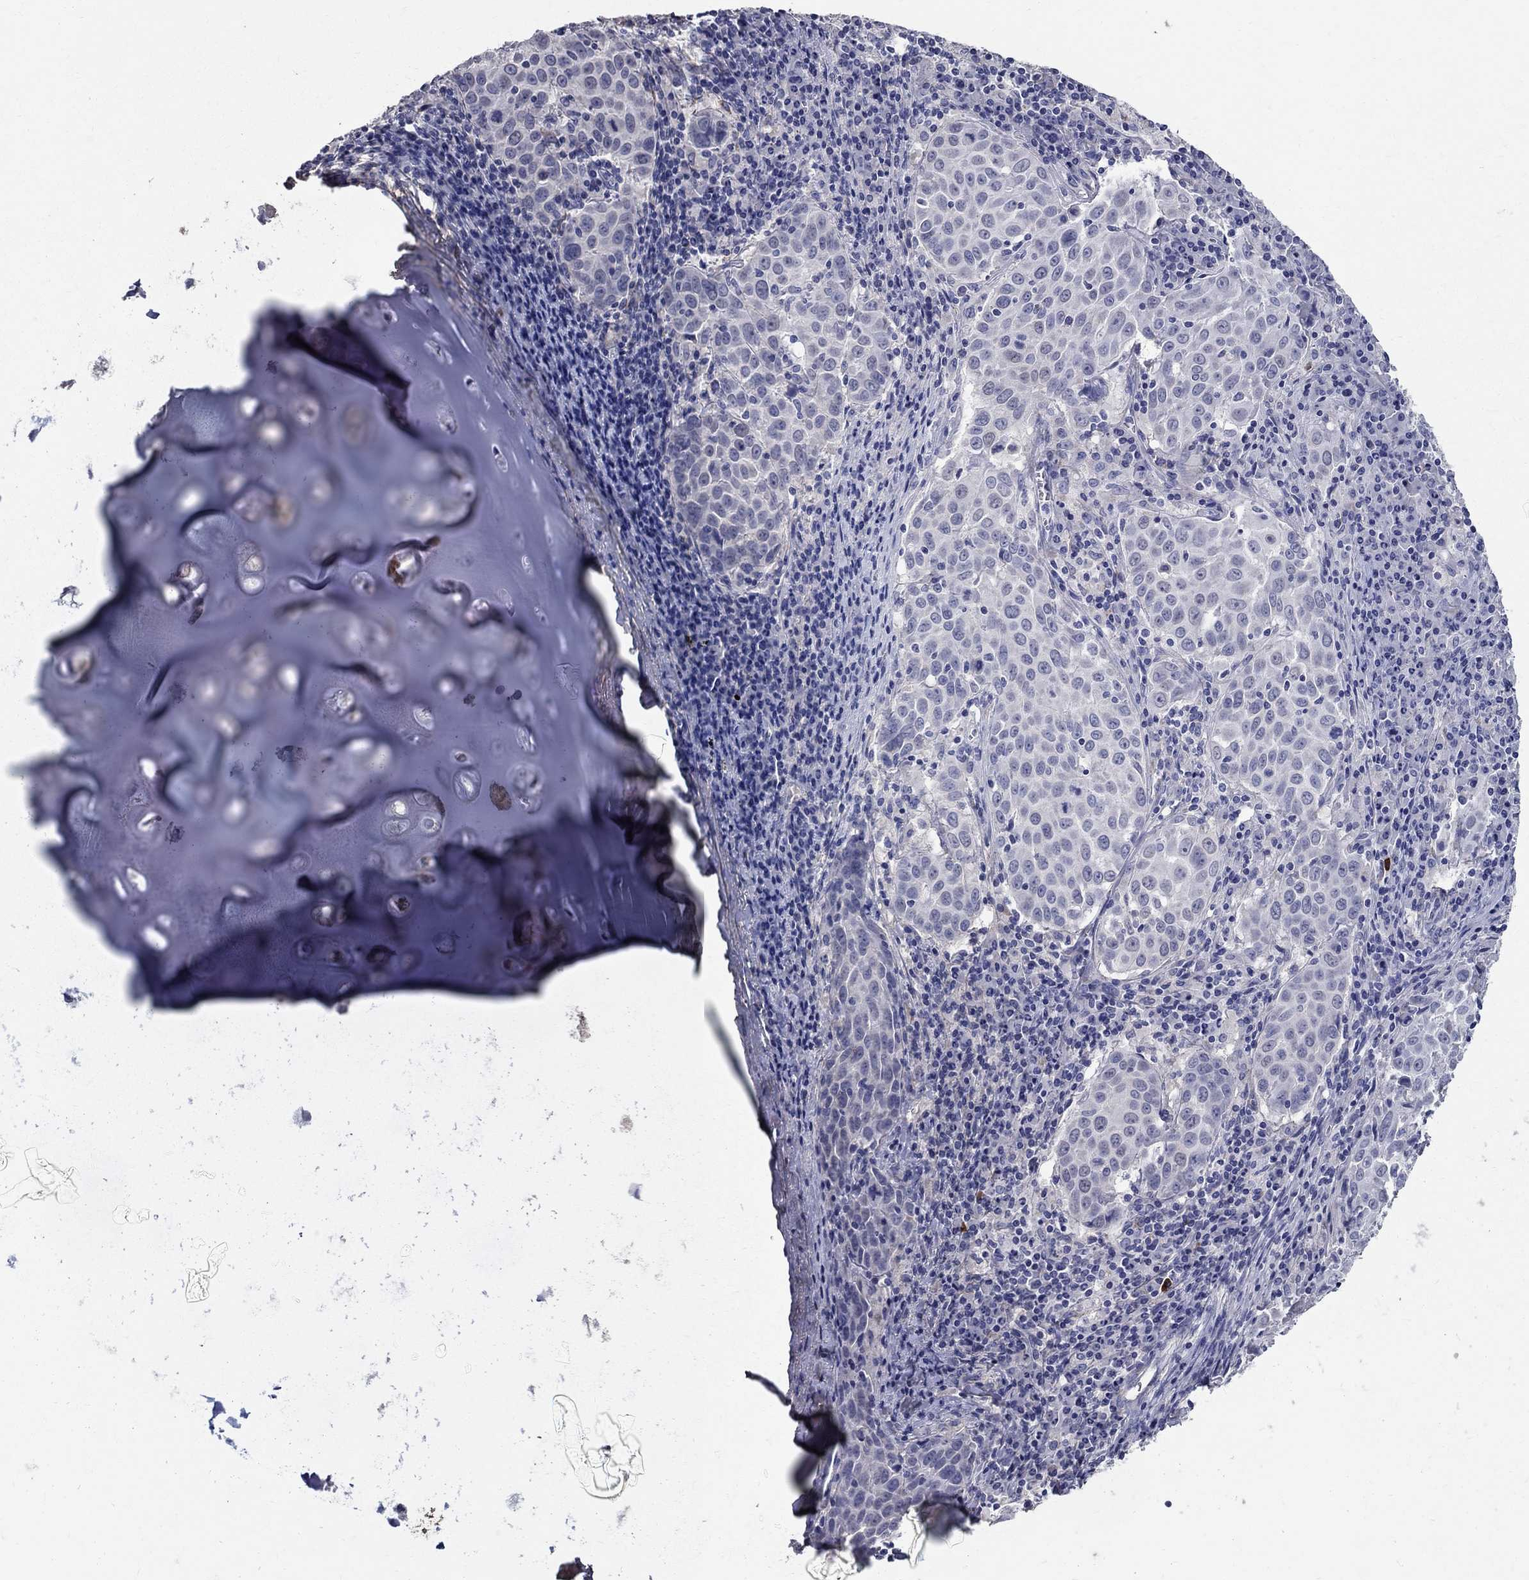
{"staining": {"intensity": "negative", "quantity": "none", "location": "none"}, "tissue": "lung cancer", "cell_type": "Tumor cells", "image_type": "cancer", "snomed": [{"axis": "morphology", "description": "Squamous cell carcinoma, NOS"}, {"axis": "topography", "description": "Lung"}], "caption": "A photomicrograph of lung squamous cell carcinoma stained for a protein reveals no brown staining in tumor cells.", "gene": "ANXA10", "patient": {"sex": "male", "age": 57}}